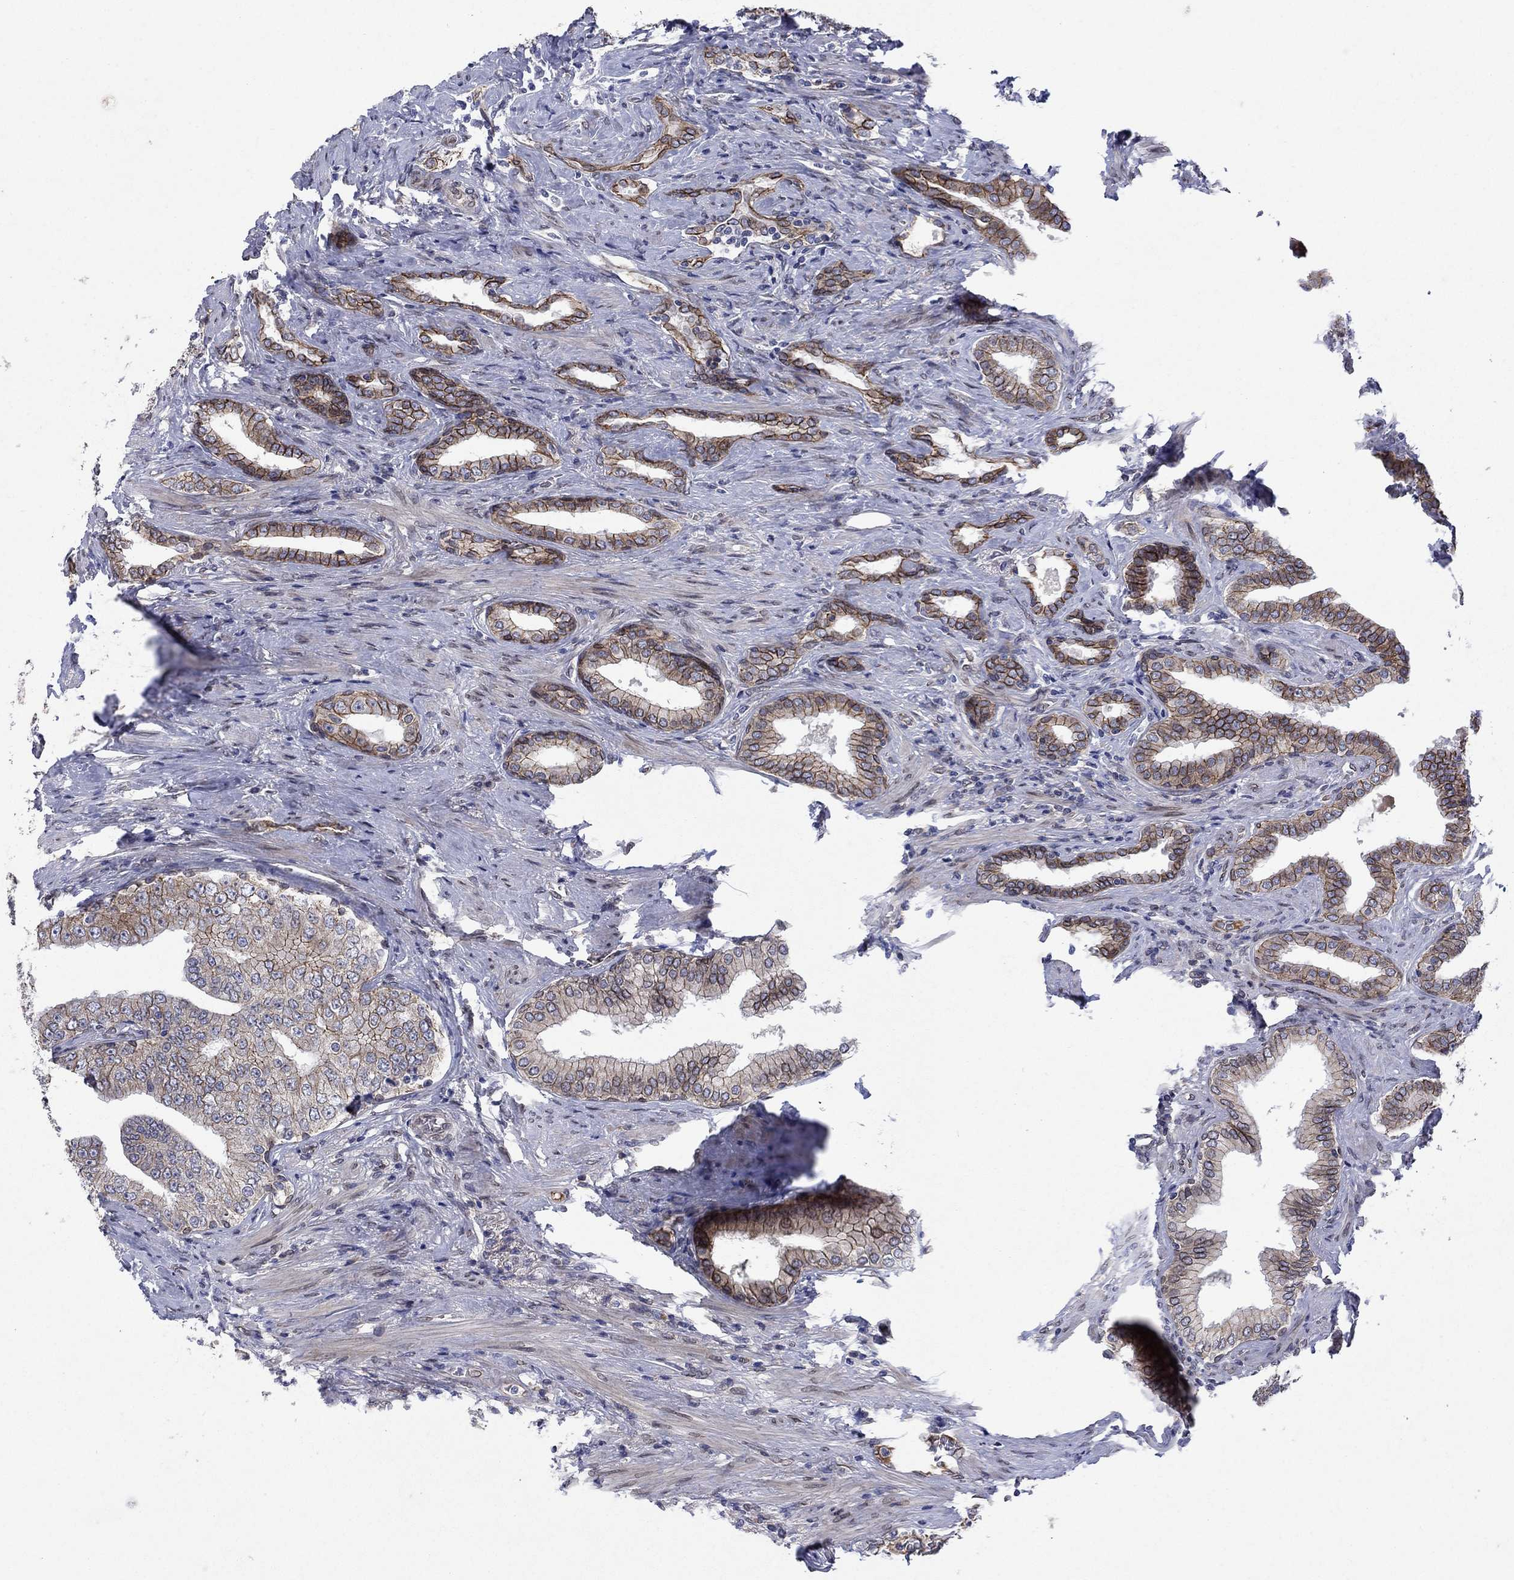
{"staining": {"intensity": "strong", "quantity": ">75%", "location": "cytoplasmic/membranous"}, "tissue": "prostate cancer", "cell_type": "Tumor cells", "image_type": "cancer", "snomed": [{"axis": "morphology", "description": "Adenocarcinoma, Low grade"}, {"axis": "topography", "description": "Prostate and seminal vesicle, NOS"}], "caption": "Protein analysis of low-grade adenocarcinoma (prostate) tissue exhibits strong cytoplasmic/membranous positivity in about >75% of tumor cells.", "gene": "EMC9", "patient": {"sex": "male", "age": 61}}